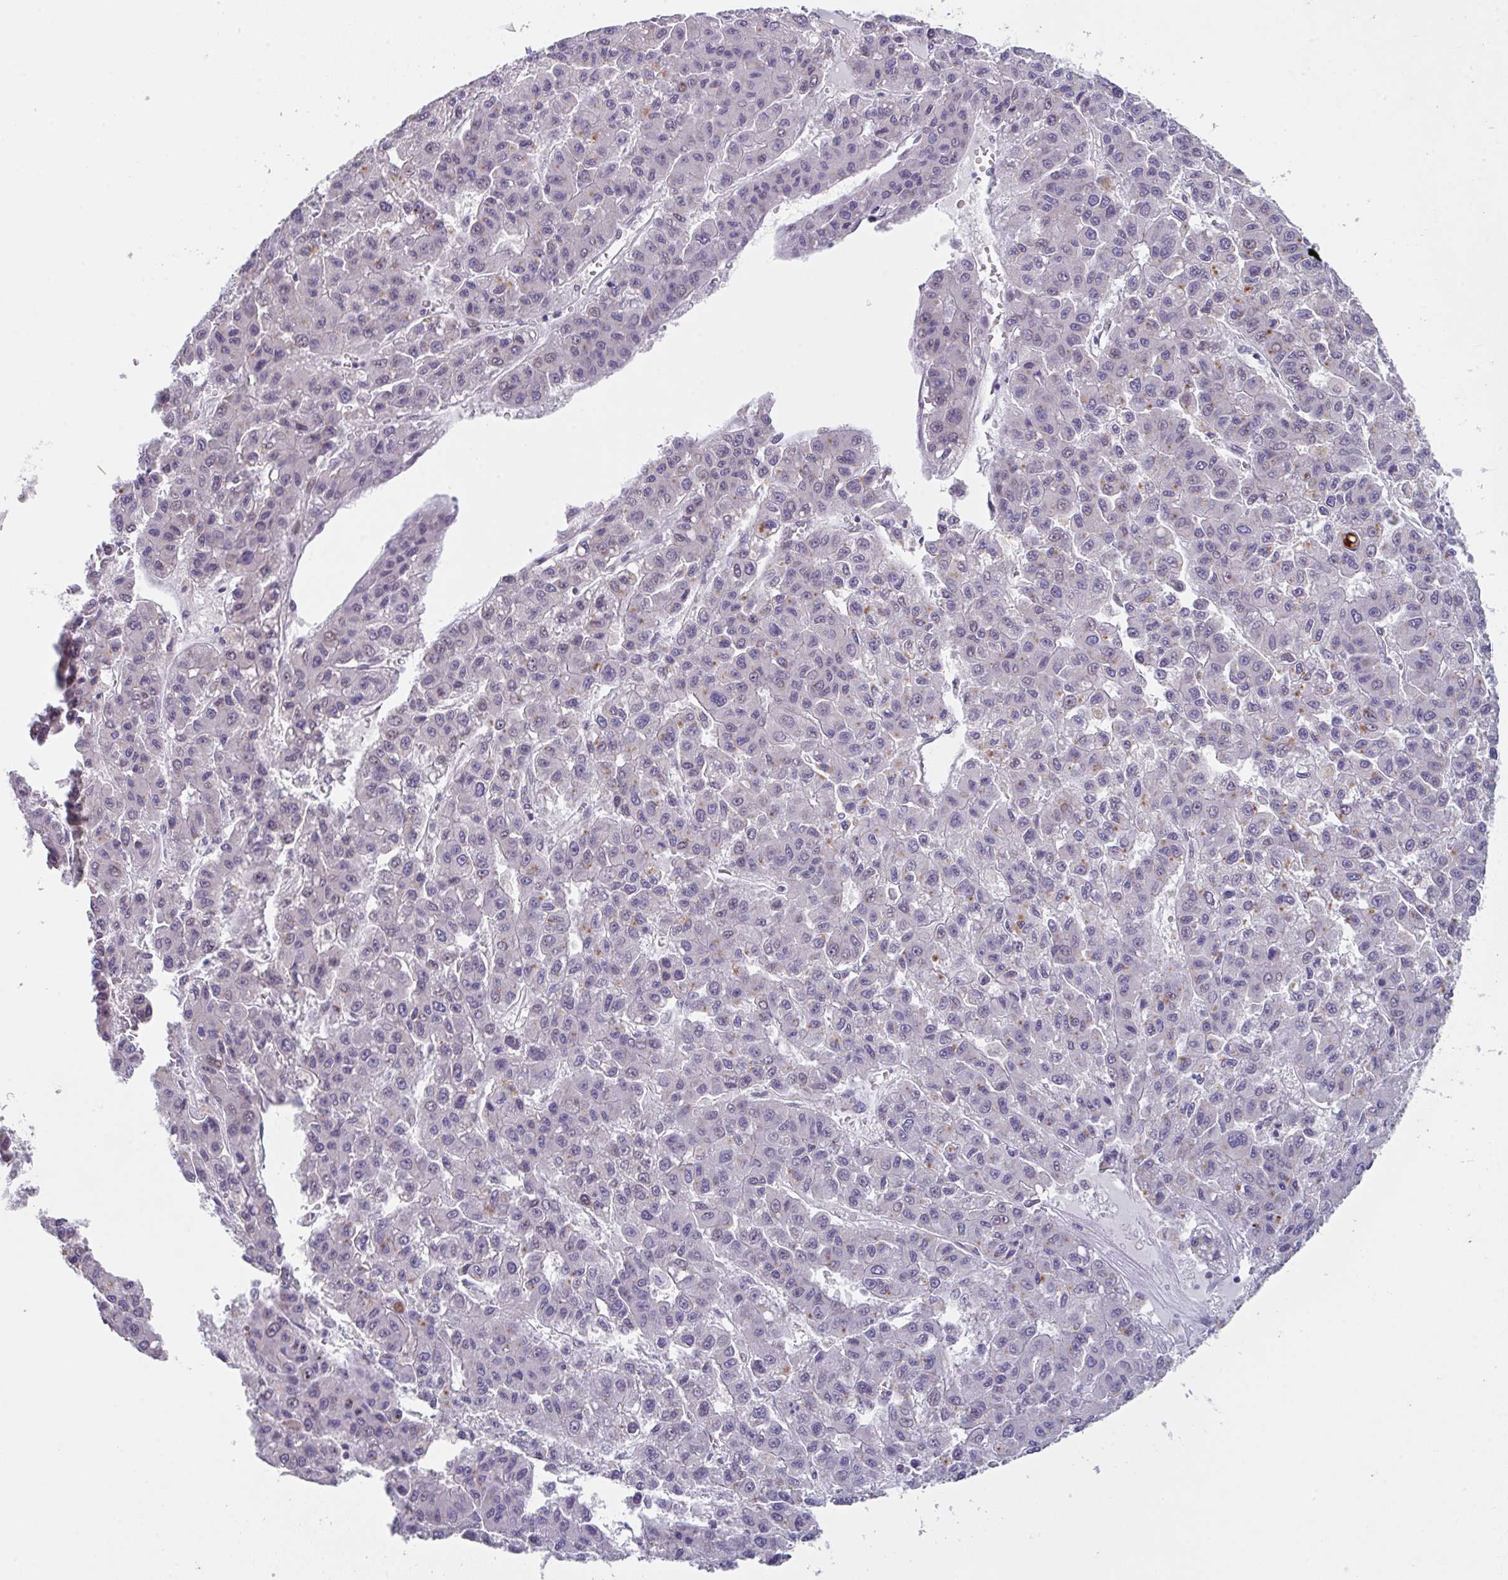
{"staining": {"intensity": "weak", "quantity": "<25%", "location": "cytoplasmic/membranous,nuclear"}, "tissue": "liver cancer", "cell_type": "Tumor cells", "image_type": "cancer", "snomed": [{"axis": "morphology", "description": "Carcinoma, Hepatocellular, NOS"}, {"axis": "topography", "description": "Liver"}], "caption": "IHC image of neoplastic tissue: human liver cancer (hepatocellular carcinoma) stained with DAB displays no significant protein positivity in tumor cells.", "gene": "RBM18", "patient": {"sex": "male", "age": 70}}